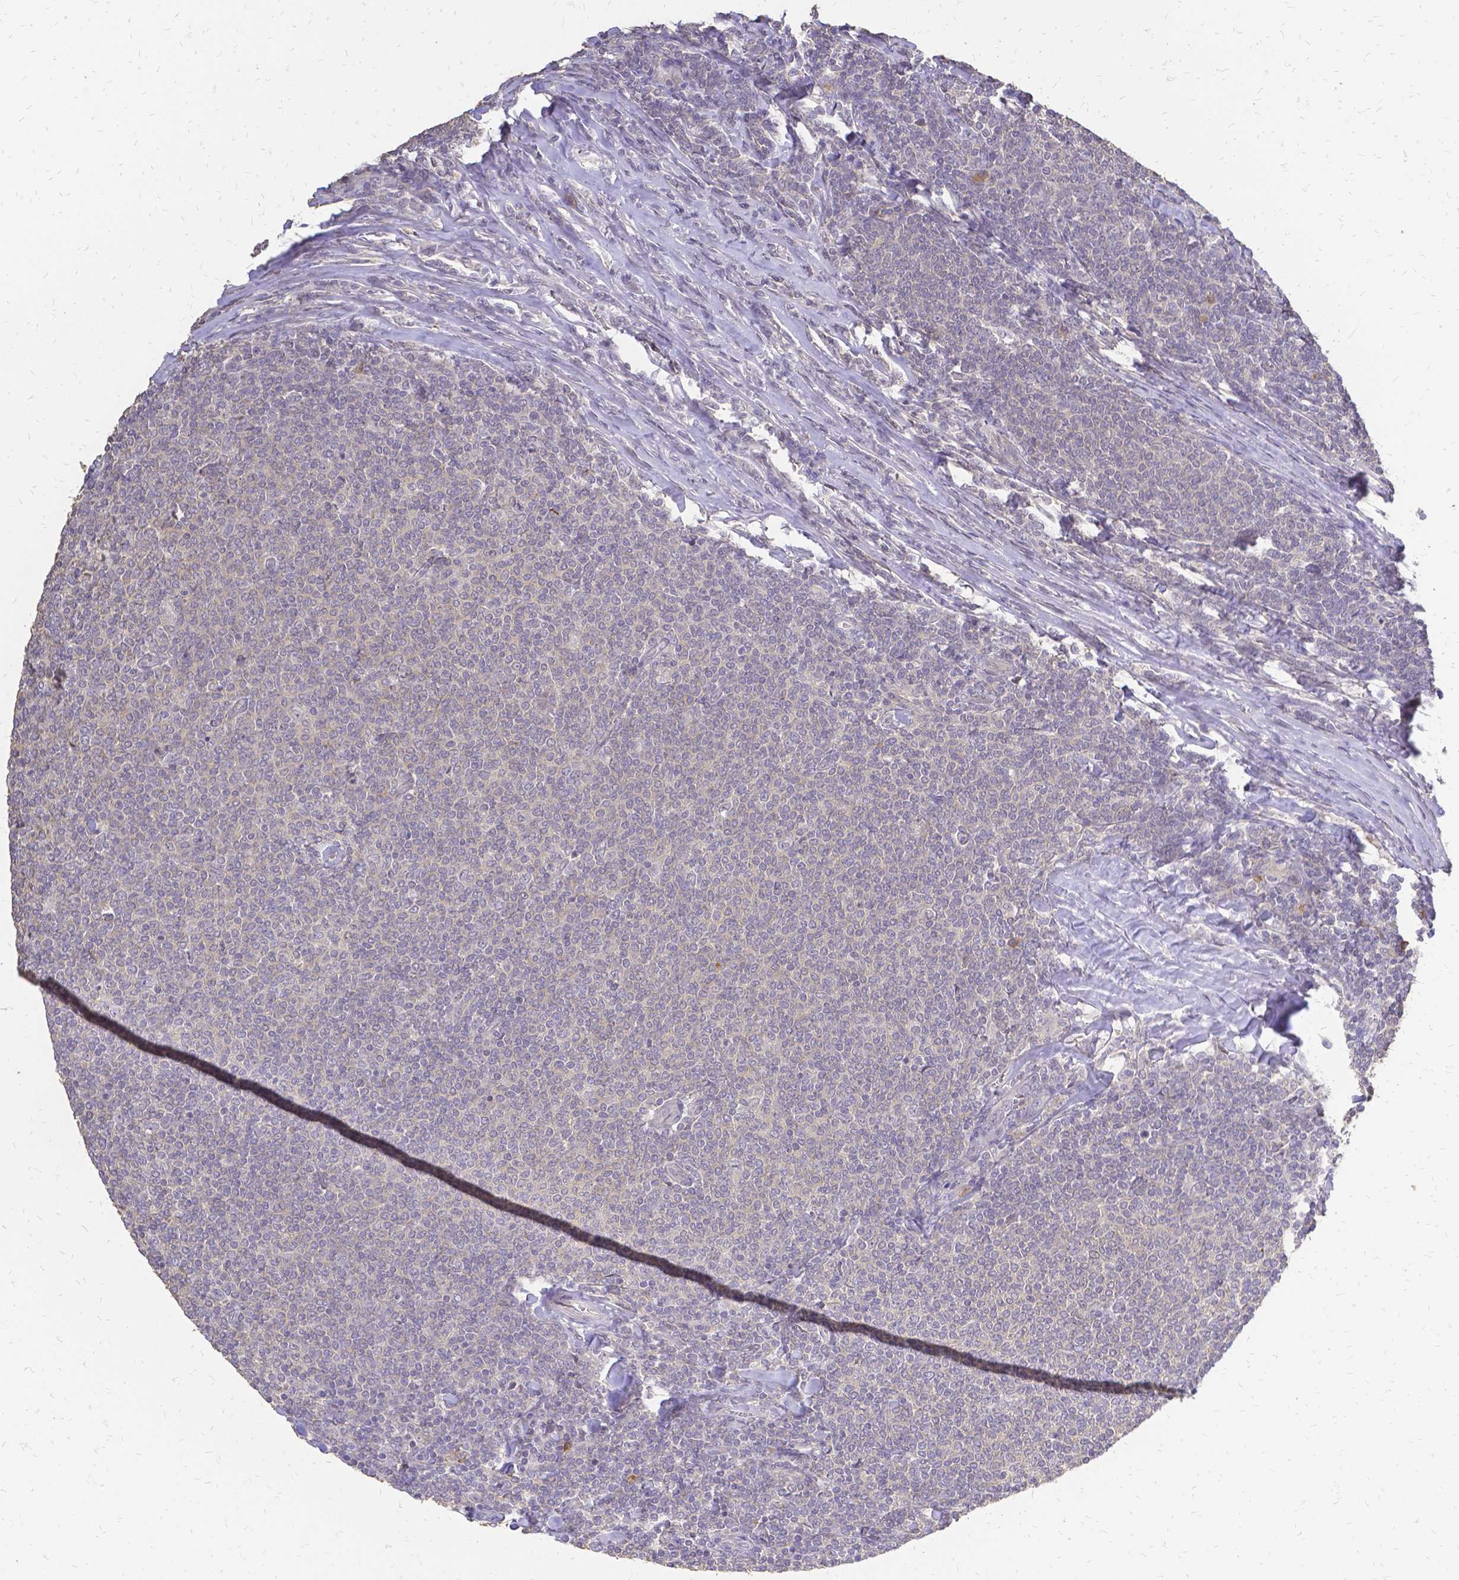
{"staining": {"intensity": "negative", "quantity": "none", "location": "none"}, "tissue": "lymphoma", "cell_type": "Tumor cells", "image_type": "cancer", "snomed": [{"axis": "morphology", "description": "Malignant lymphoma, non-Hodgkin's type, Low grade"}, {"axis": "topography", "description": "Lymph node"}], "caption": "Low-grade malignant lymphoma, non-Hodgkin's type was stained to show a protein in brown. There is no significant expression in tumor cells. Brightfield microscopy of IHC stained with DAB (3,3'-diaminobenzidine) (brown) and hematoxylin (blue), captured at high magnification.", "gene": "CIB1", "patient": {"sex": "male", "age": 52}}